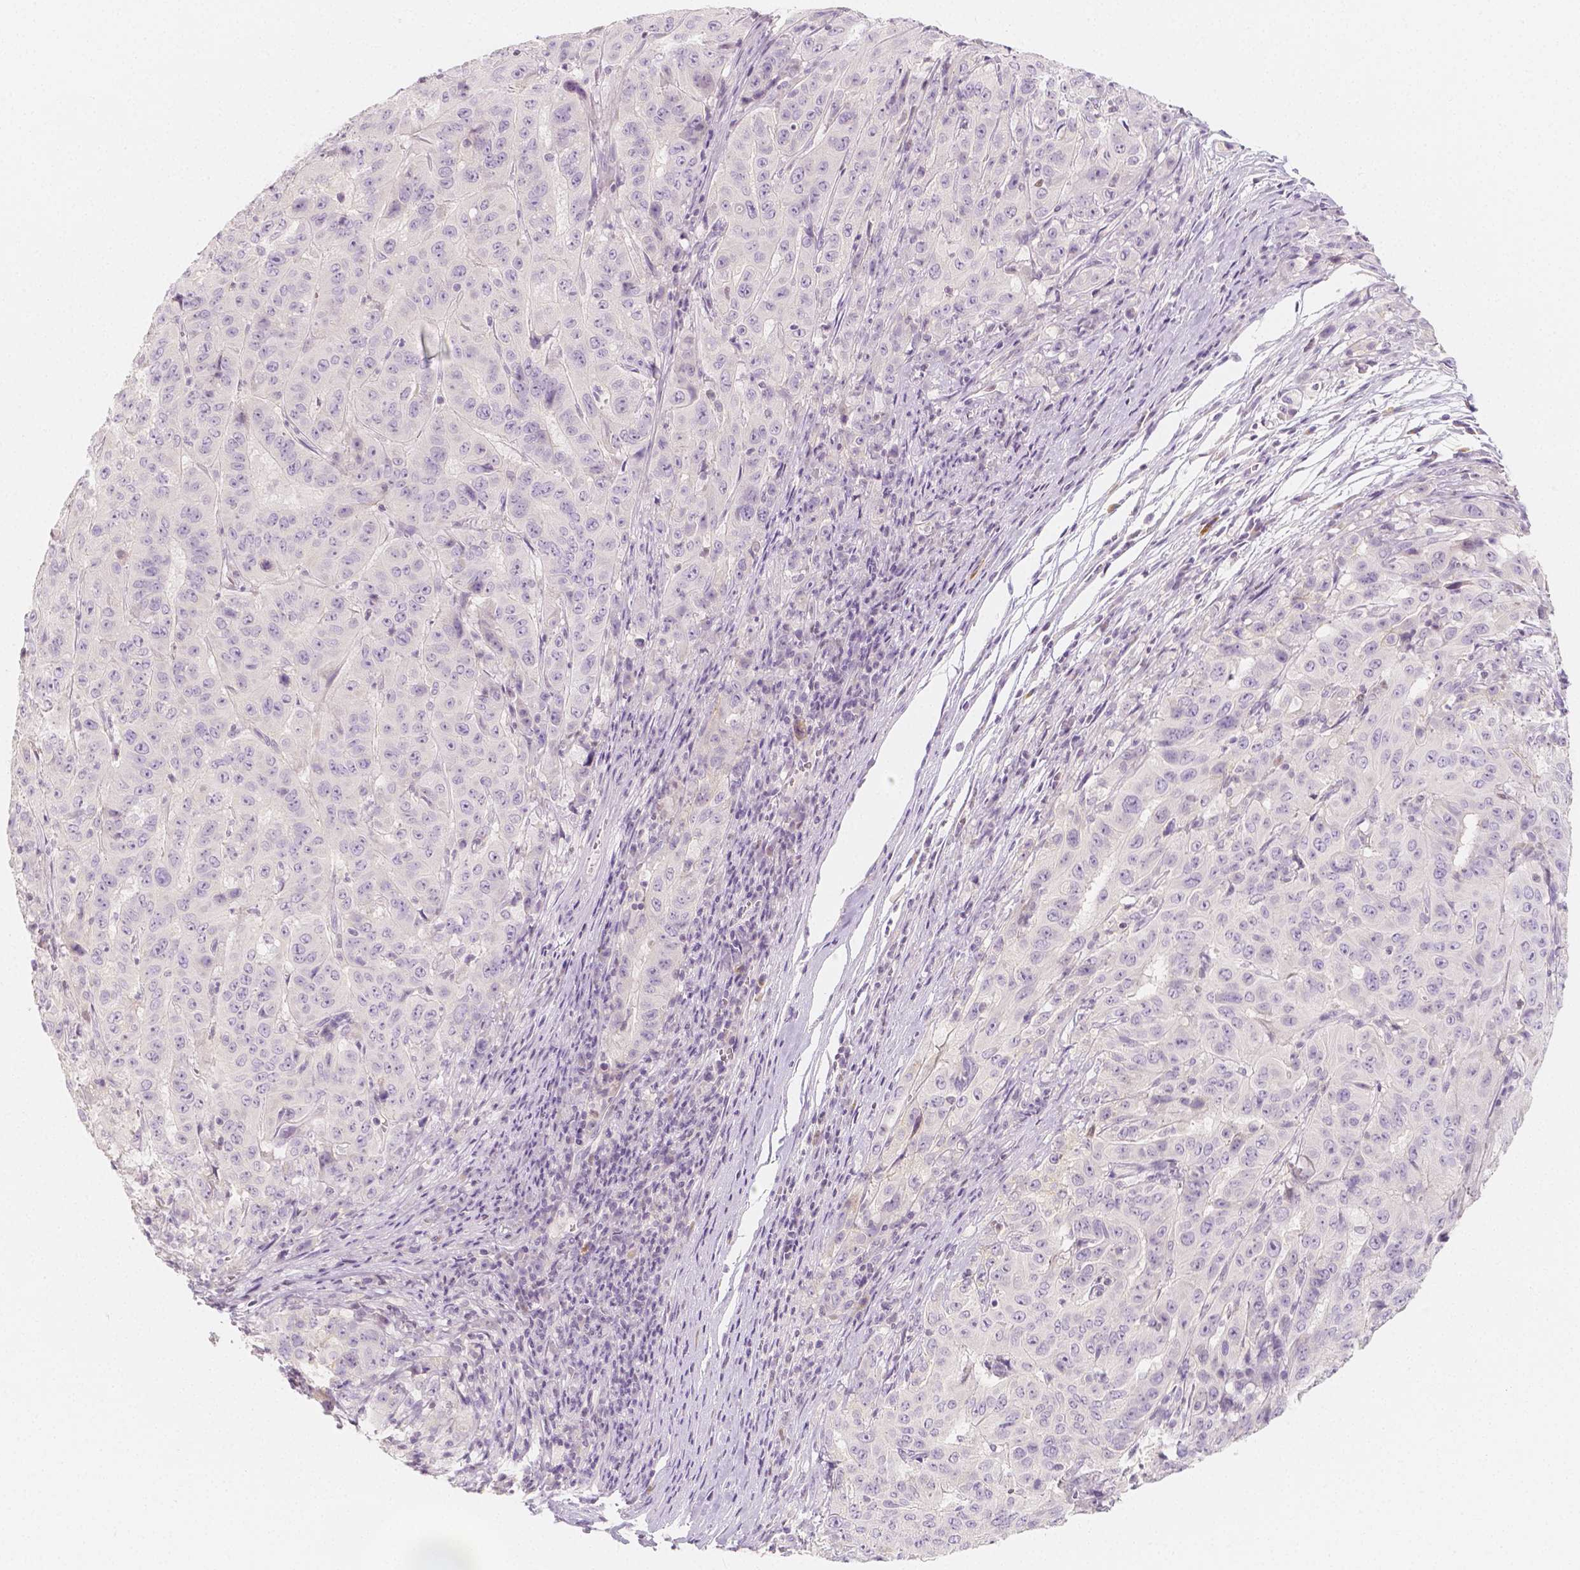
{"staining": {"intensity": "negative", "quantity": "none", "location": "none"}, "tissue": "pancreatic cancer", "cell_type": "Tumor cells", "image_type": "cancer", "snomed": [{"axis": "morphology", "description": "Adenocarcinoma, NOS"}, {"axis": "topography", "description": "Pancreas"}], "caption": "Immunohistochemical staining of human pancreatic cancer (adenocarcinoma) shows no significant staining in tumor cells. Brightfield microscopy of immunohistochemistry (IHC) stained with DAB (3,3'-diaminobenzidine) (brown) and hematoxylin (blue), captured at high magnification.", "gene": "BATF", "patient": {"sex": "male", "age": 63}}